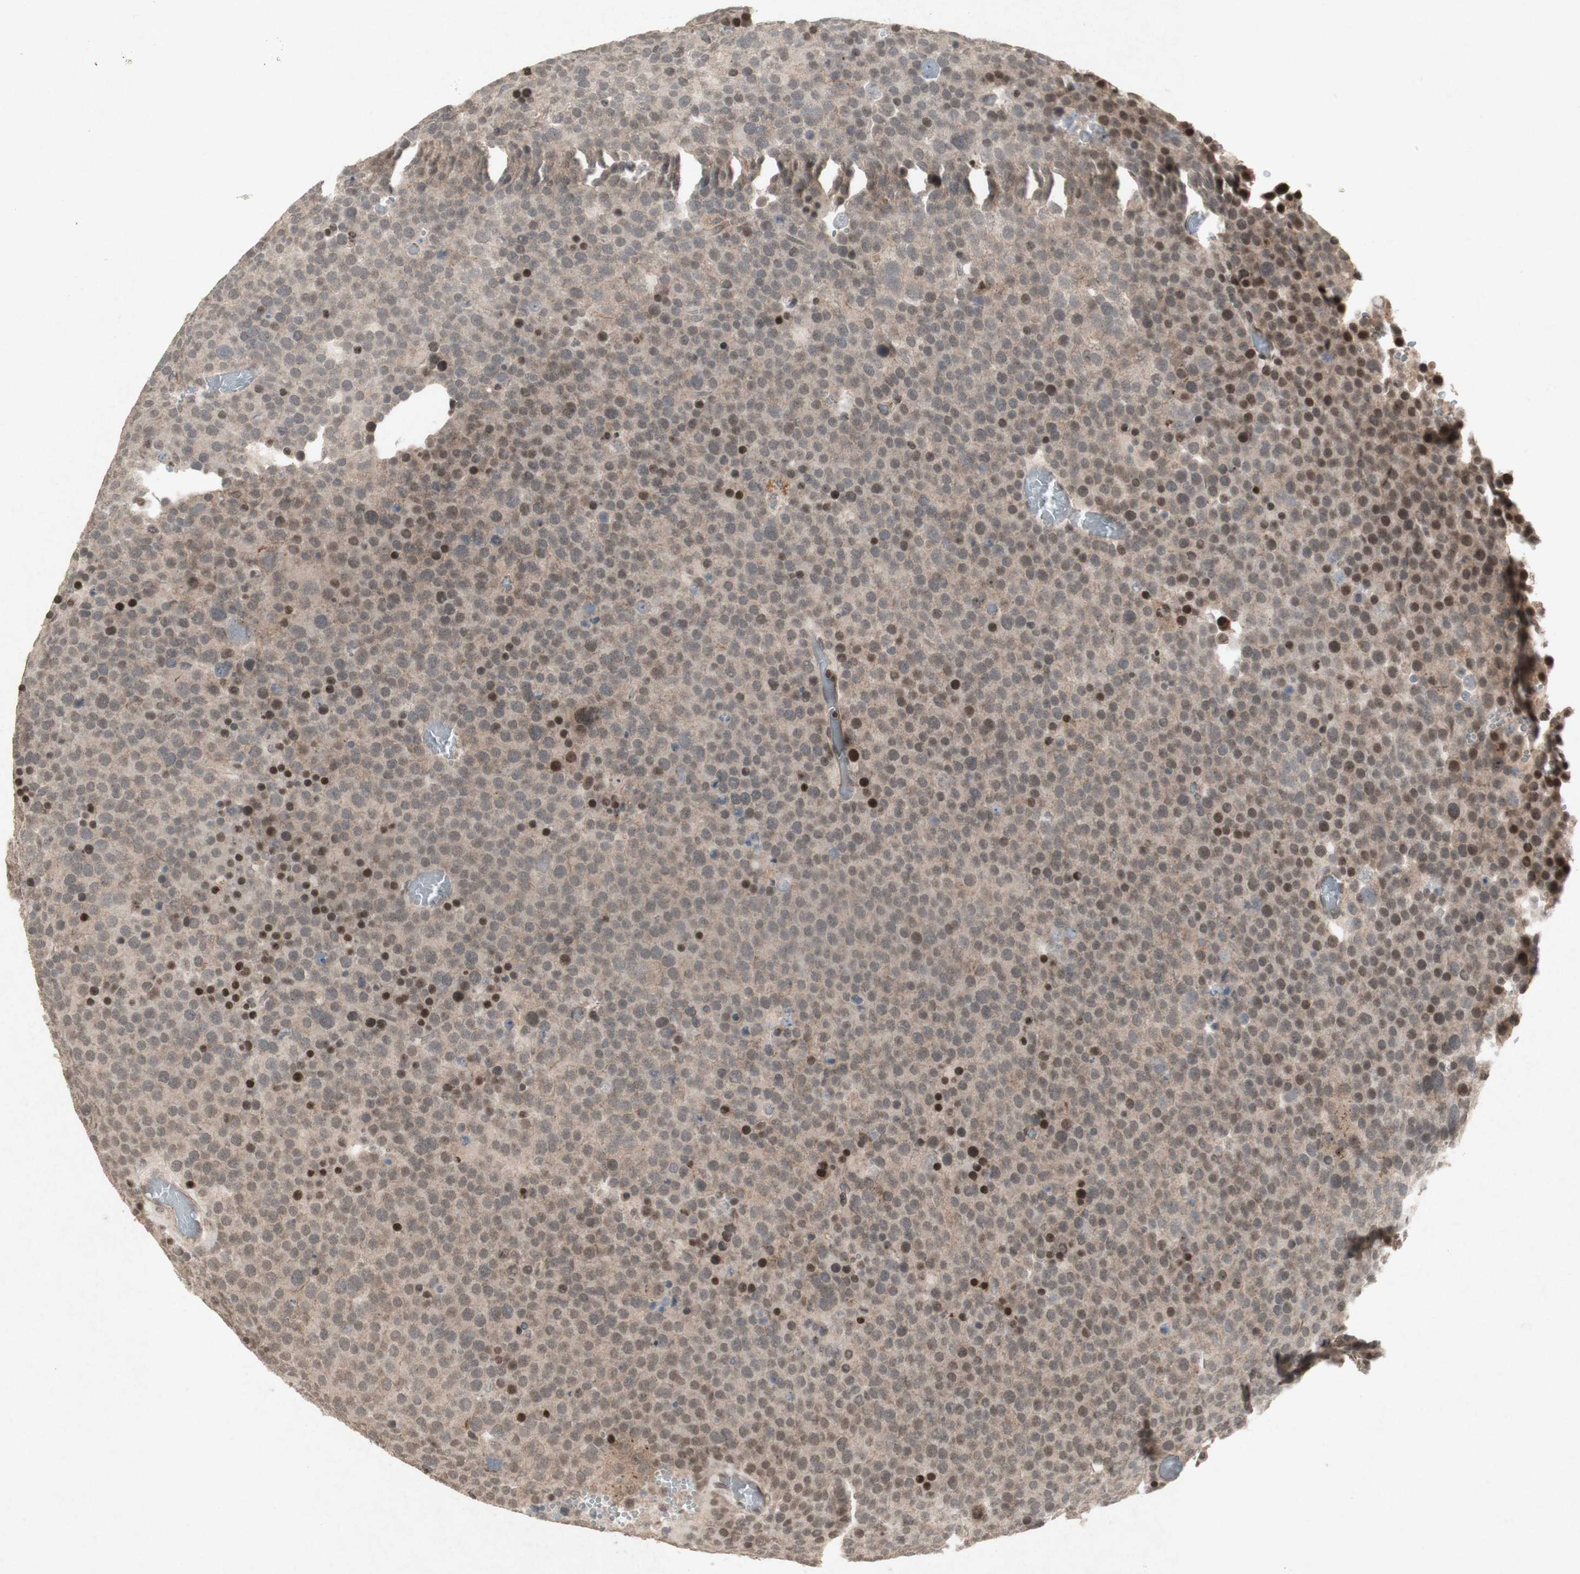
{"staining": {"intensity": "weak", "quantity": ">75%", "location": "cytoplasmic/membranous"}, "tissue": "testis cancer", "cell_type": "Tumor cells", "image_type": "cancer", "snomed": [{"axis": "morphology", "description": "Seminoma, NOS"}, {"axis": "topography", "description": "Testis"}], "caption": "A brown stain highlights weak cytoplasmic/membranous staining of a protein in testis seminoma tumor cells. (DAB (3,3'-diaminobenzidine) IHC, brown staining for protein, blue staining for nuclei).", "gene": "PLXNA1", "patient": {"sex": "male", "age": 71}}